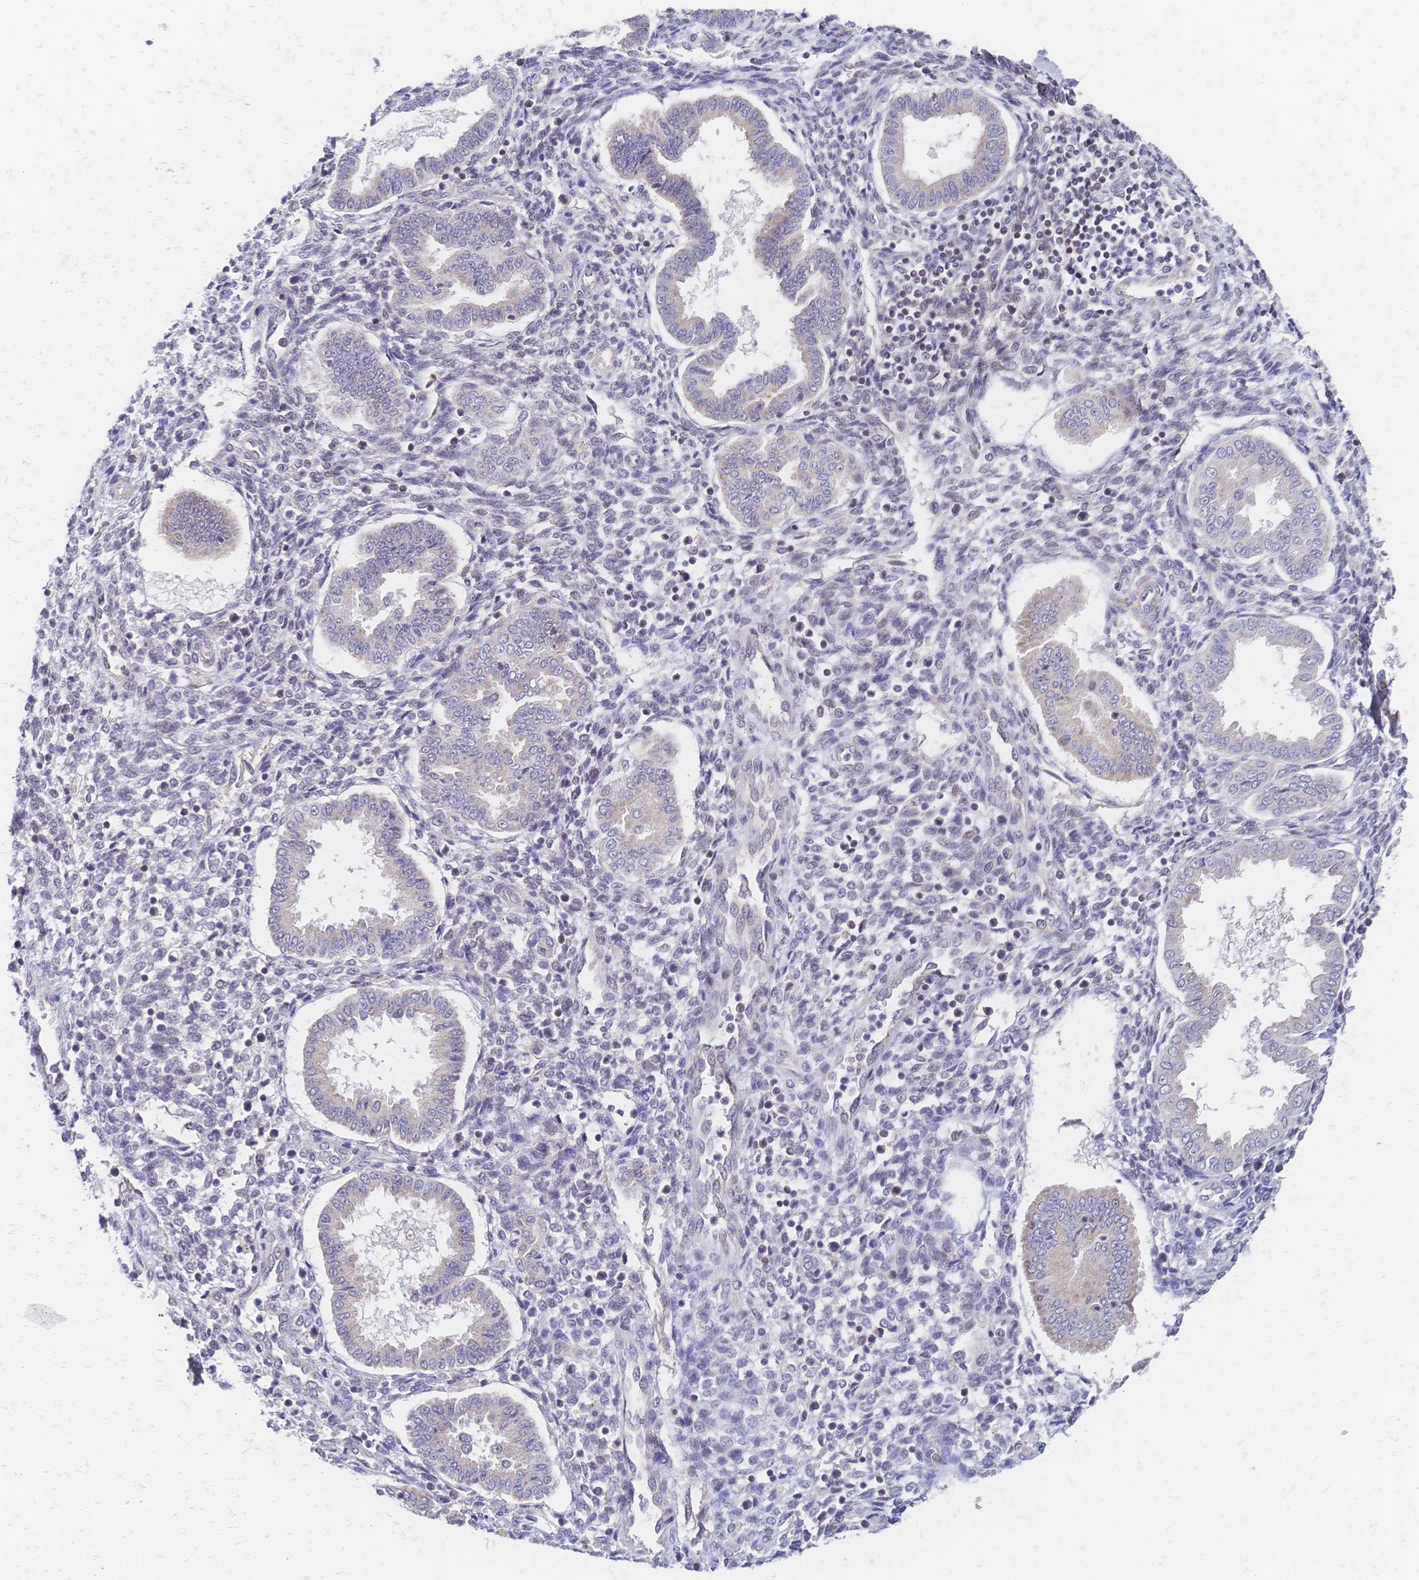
{"staining": {"intensity": "negative", "quantity": "none", "location": "none"}, "tissue": "endometrium", "cell_type": "Cells in endometrial stroma", "image_type": "normal", "snomed": [{"axis": "morphology", "description": "Normal tissue, NOS"}, {"axis": "topography", "description": "Endometrium"}], "caption": "Cells in endometrial stroma show no significant protein expression in unremarkable endometrium.", "gene": "CBX7", "patient": {"sex": "female", "age": 24}}